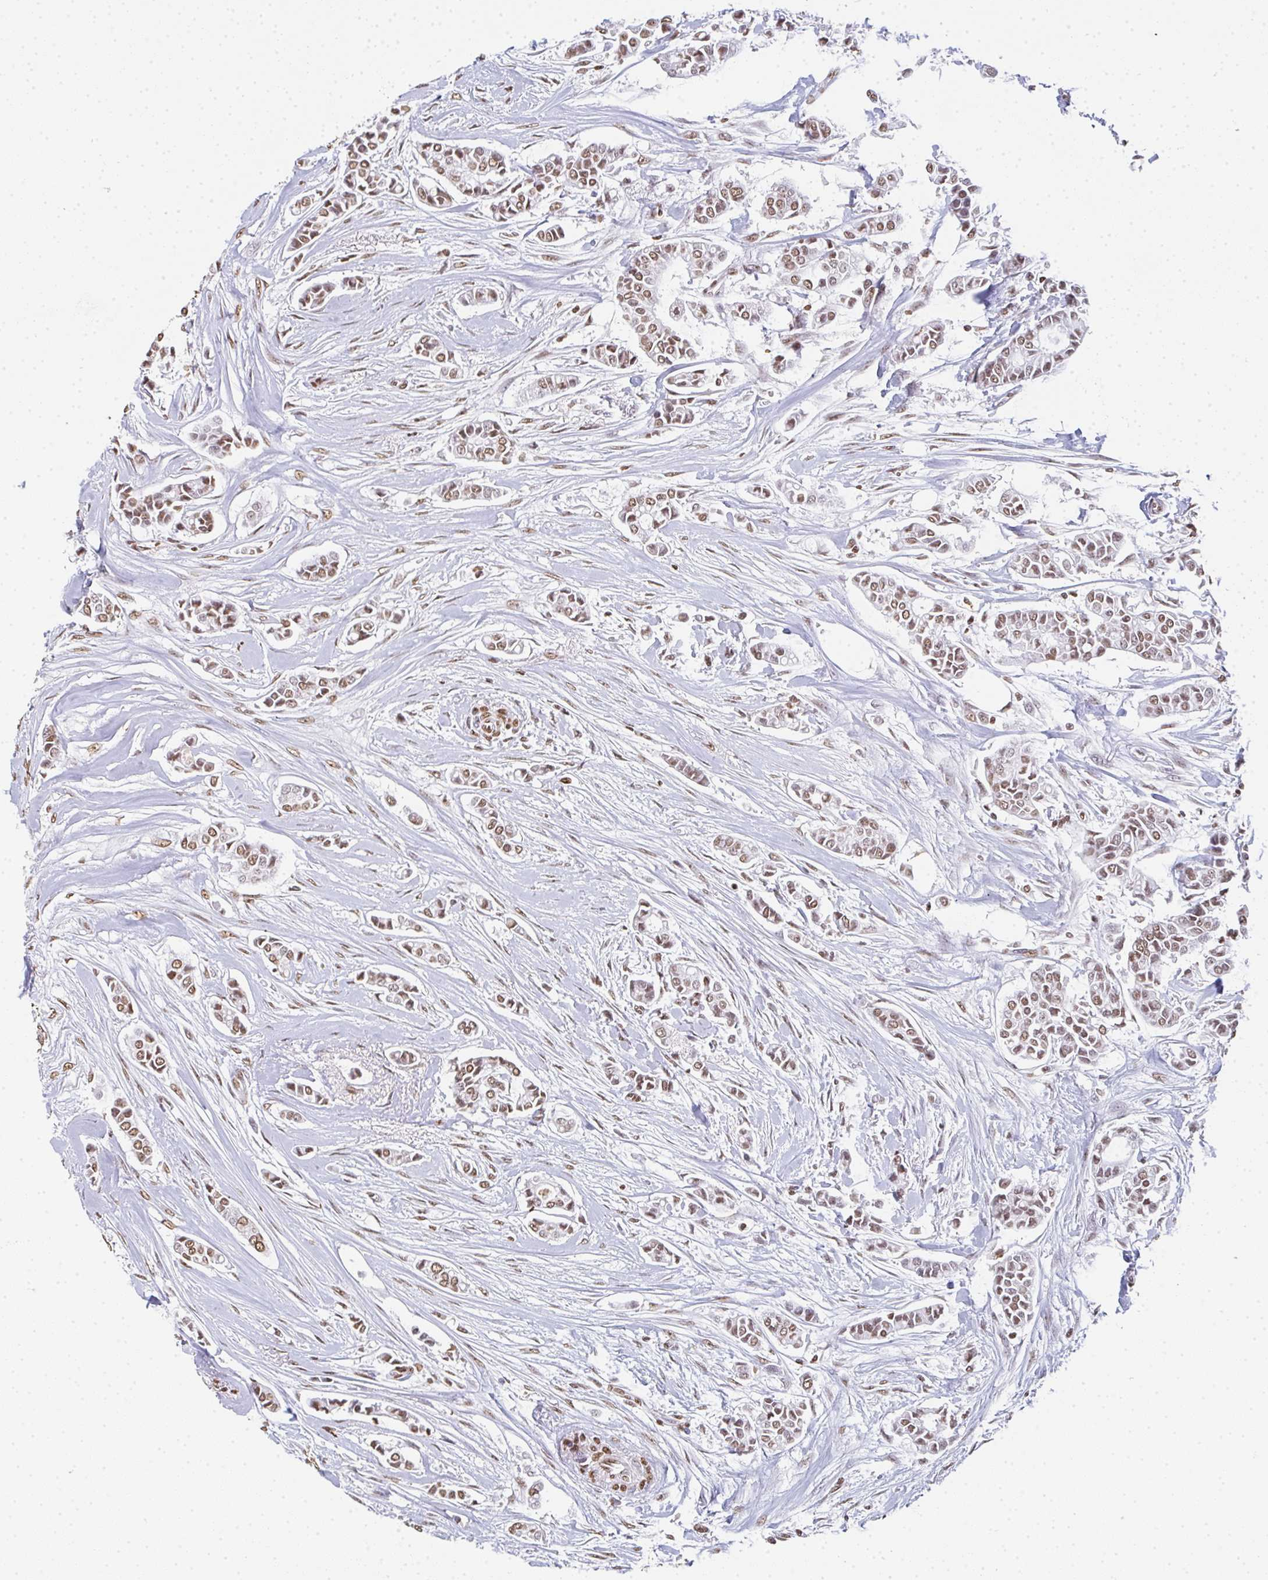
{"staining": {"intensity": "moderate", "quantity": ">75%", "location": "nuclear"}, "tissue": "breast cancer", "cell_type": "Tumor cells", "image_type": "cancer", "snomed": [{"axis": "morphology", "description": "Duct carcinoma"}, {"axis": "topography", "description": "Breast"}], "caption": "This is an image of immunohistochemistry (IHC) staining of breast cancer (invasive ductal carcinoma), which shows moderate expression in the nuclear of tumor cells.", "gene": "DKC1", "patient": {"sex": "female", "age": 84}}